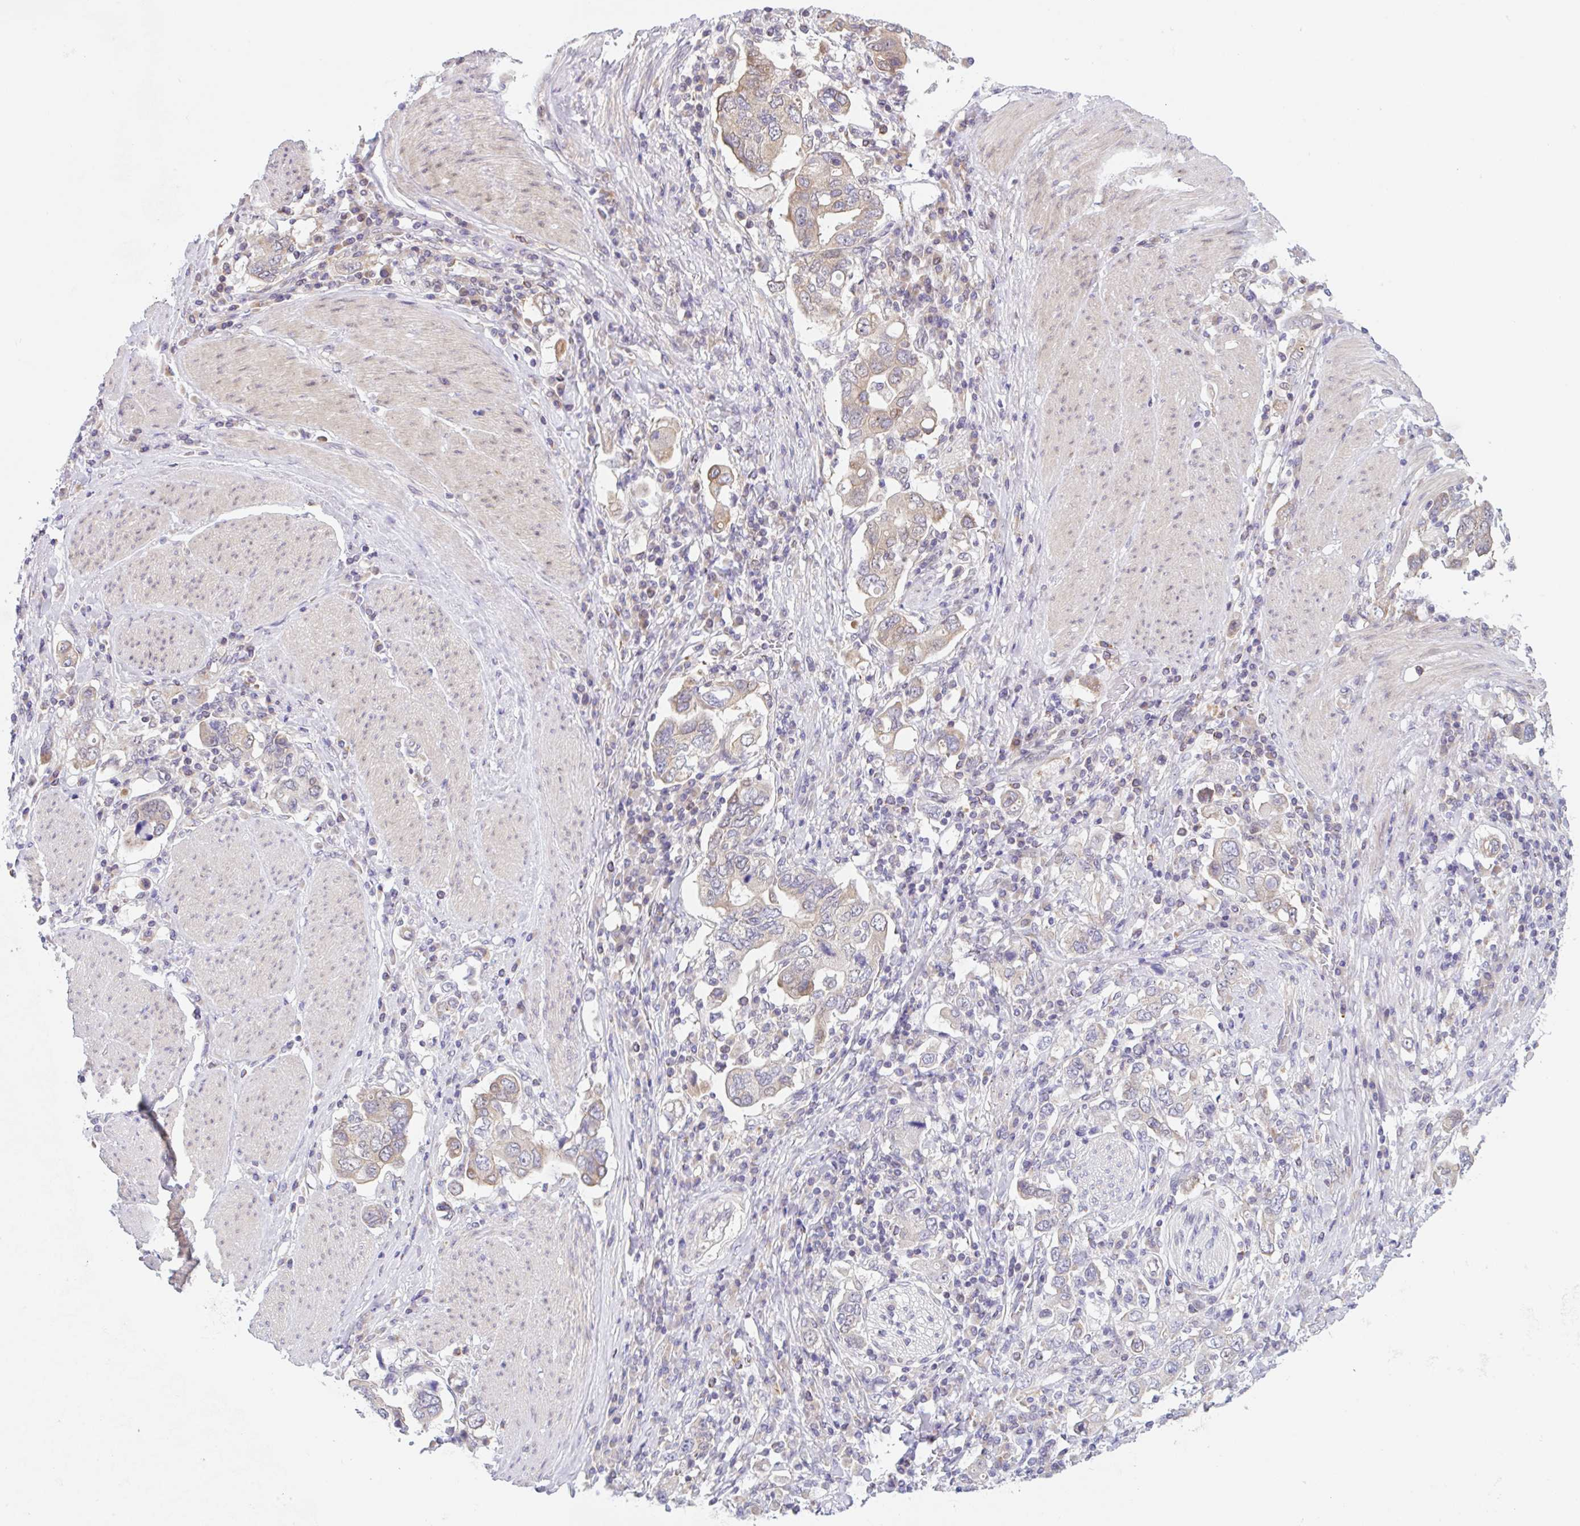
{"staining": {"intensity": "weak", "quantity": "<25%", "location": "cytoplasmic/membranous"}, "tissue": "stomach cancer", "cell_type": "Tumor cells", "image_type": "cancer", "snomed": [{"axis": "morphology", "description": "Adenocarcinoma, NOS"}, {"axis": "topography", "description": "Stomach, upper"}, {"axis": "topography", "description": "Stomach"}], "caption": "Photomicrograph shows no protein positivity in tumor cells of stomach adenocarcinoma tissue.", "gene": "TBPL2", "patient": {"sex": "male", "age": 62}}